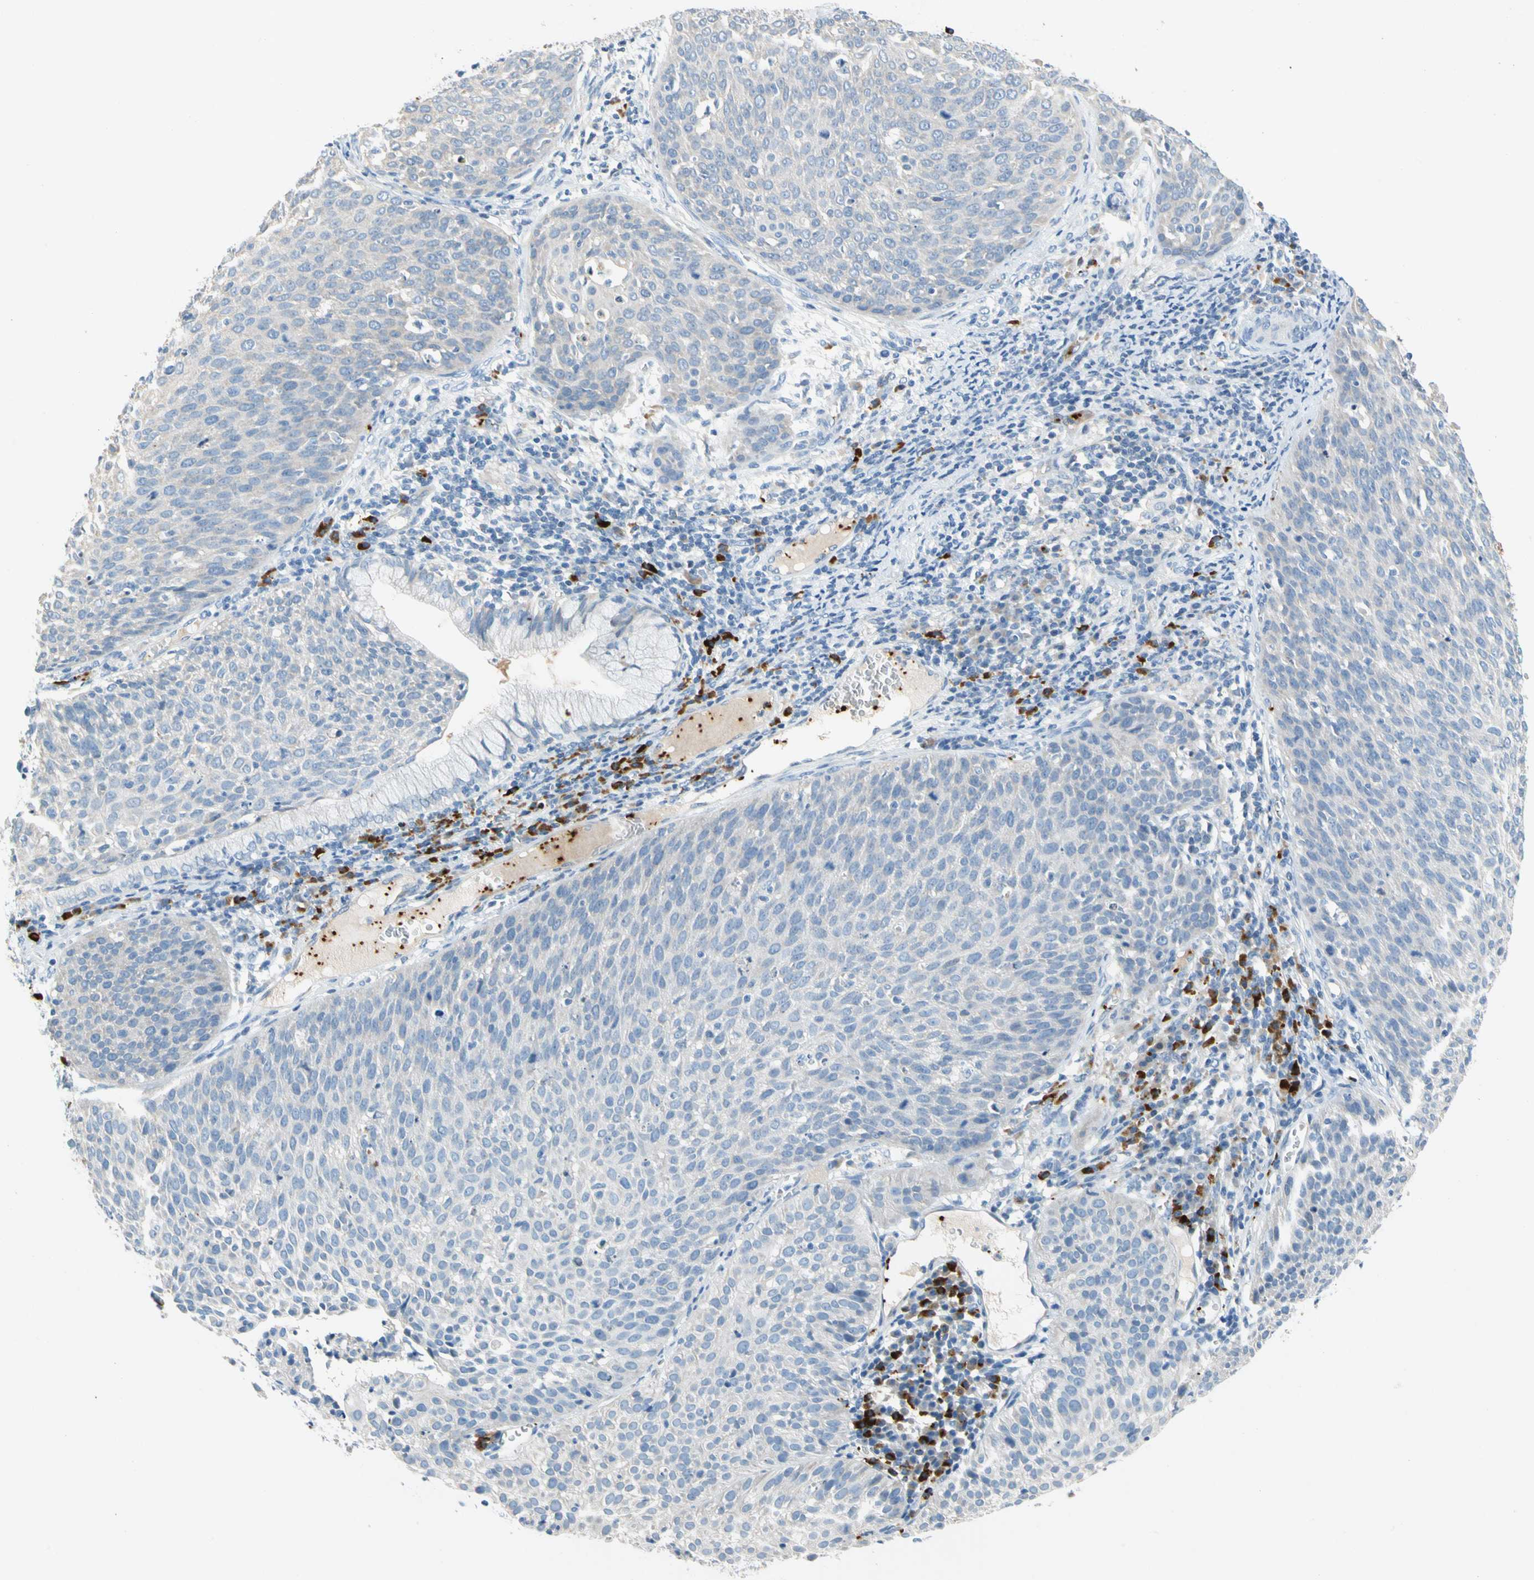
{"staining": {"intensity": "negative", "quantity": "none", "location": "none"}, "tissue": "cervical cancer", "cell_type": "Tumor cells", "image_type": "cancer", "snomed": [{"axis": "morphology", "description": "Squamous cell carcinoma, NOS"}, {"axis": "topography", "description": "Cervix"}], "caption": "High power microscopy image of an IHC photomicrograph of squamous cell carcinoma (cervical), revealing no significant expression in tumor cells.", "gene": "PPBP", "patient": {"sex": "female", "age": 38}}